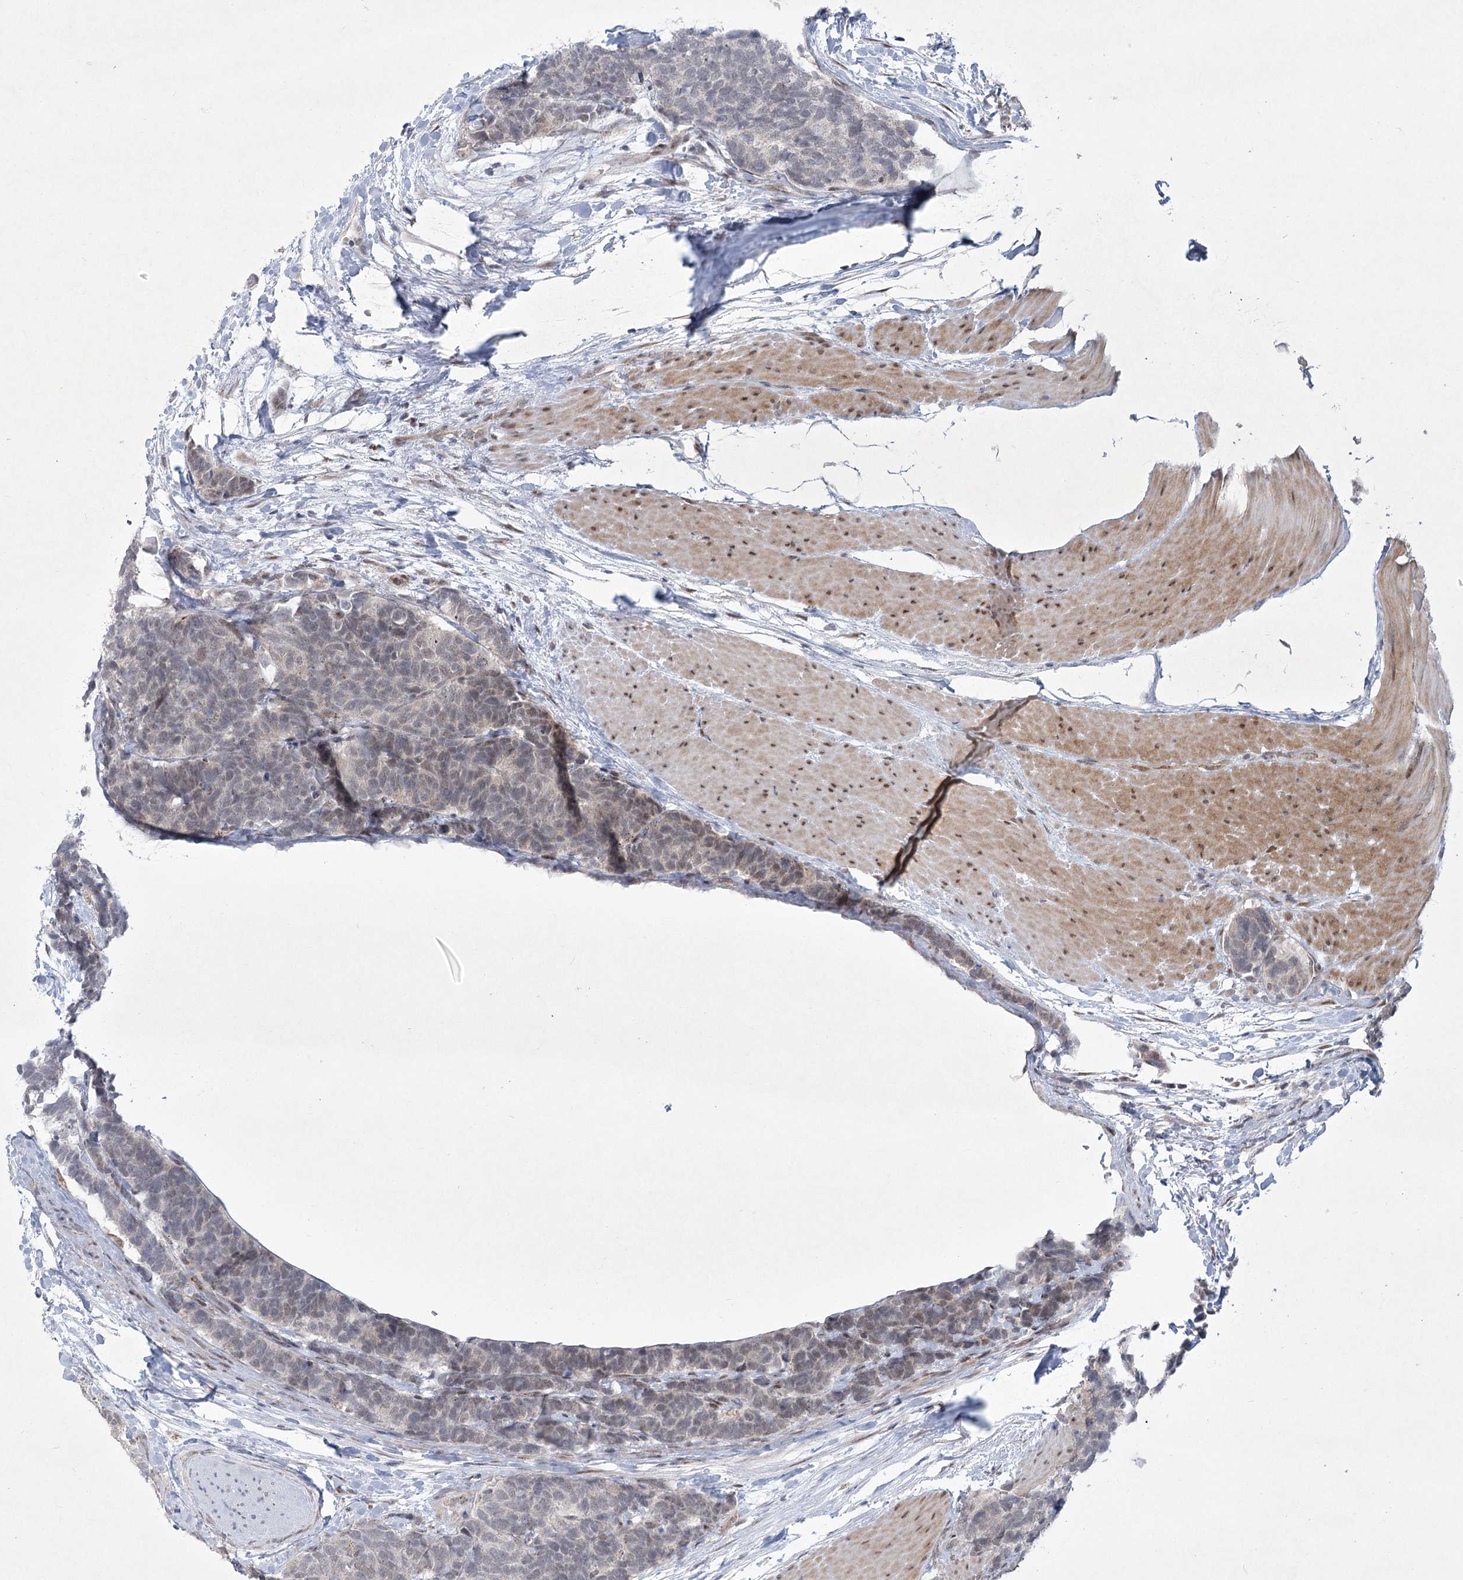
{"staining": {"intensity": "negative", "quantity": "none", "location": "none"}, "tissue": "carcinoid", "cell_type": "Tumor cells", "image_type": "cancer", "snomed": [{"axis": "morphology", "description": "Carcinoma, NOS"}, {"axis": "morphology", "description": "Carcinoid, malignant, NOS"}, {"axis": "topography", "description": "Urinary bladder"}], "caption": "Tumor cells are negative for protein expression in human carcinoid.", "gene": "CIB4", "patient": {"sex": "male", "age": 57}}